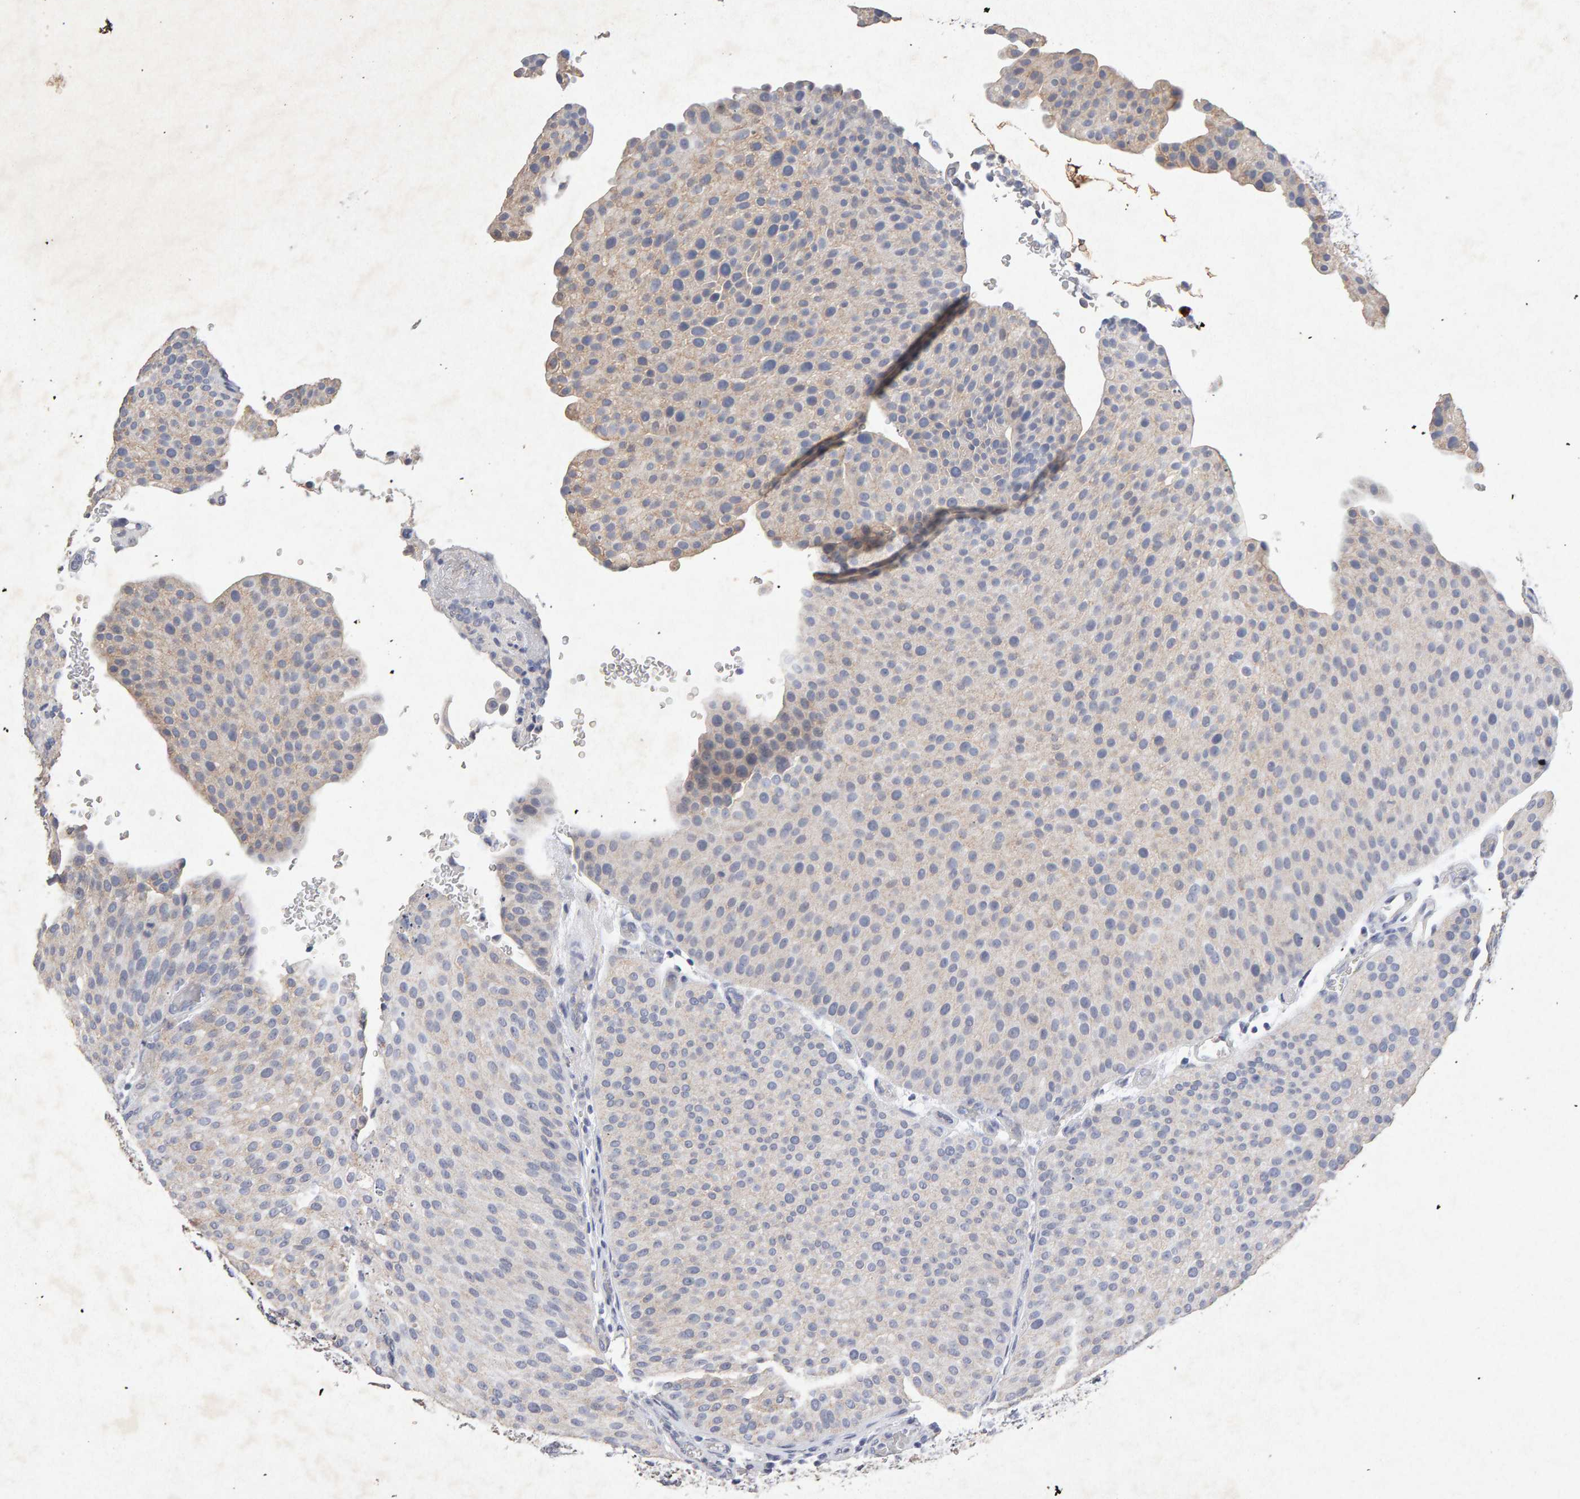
{"staining": {"intensity": "weak", "quantity": "<25%", "location": "cytoplasmic/membranous"}, "tissue": "urothelial cancer", "cell_type": "Tumor cells", "image_type": "cancer", "snomed": [{"axis": "morphology", "description": "Urothelial carcinoma, Low grade"}, {"axis": "topography", "description": "Smooth muscle"}, {"axis": "topography", "description": "Urinary bladder"}], "caption": "Immunohistochemistry histopathology image of human urothelial cancer stained for a protein (brown), which reveals no expression in tumor cells.", "gene": "PTPRM", "patient": {"sex": "male", "age": 60}}